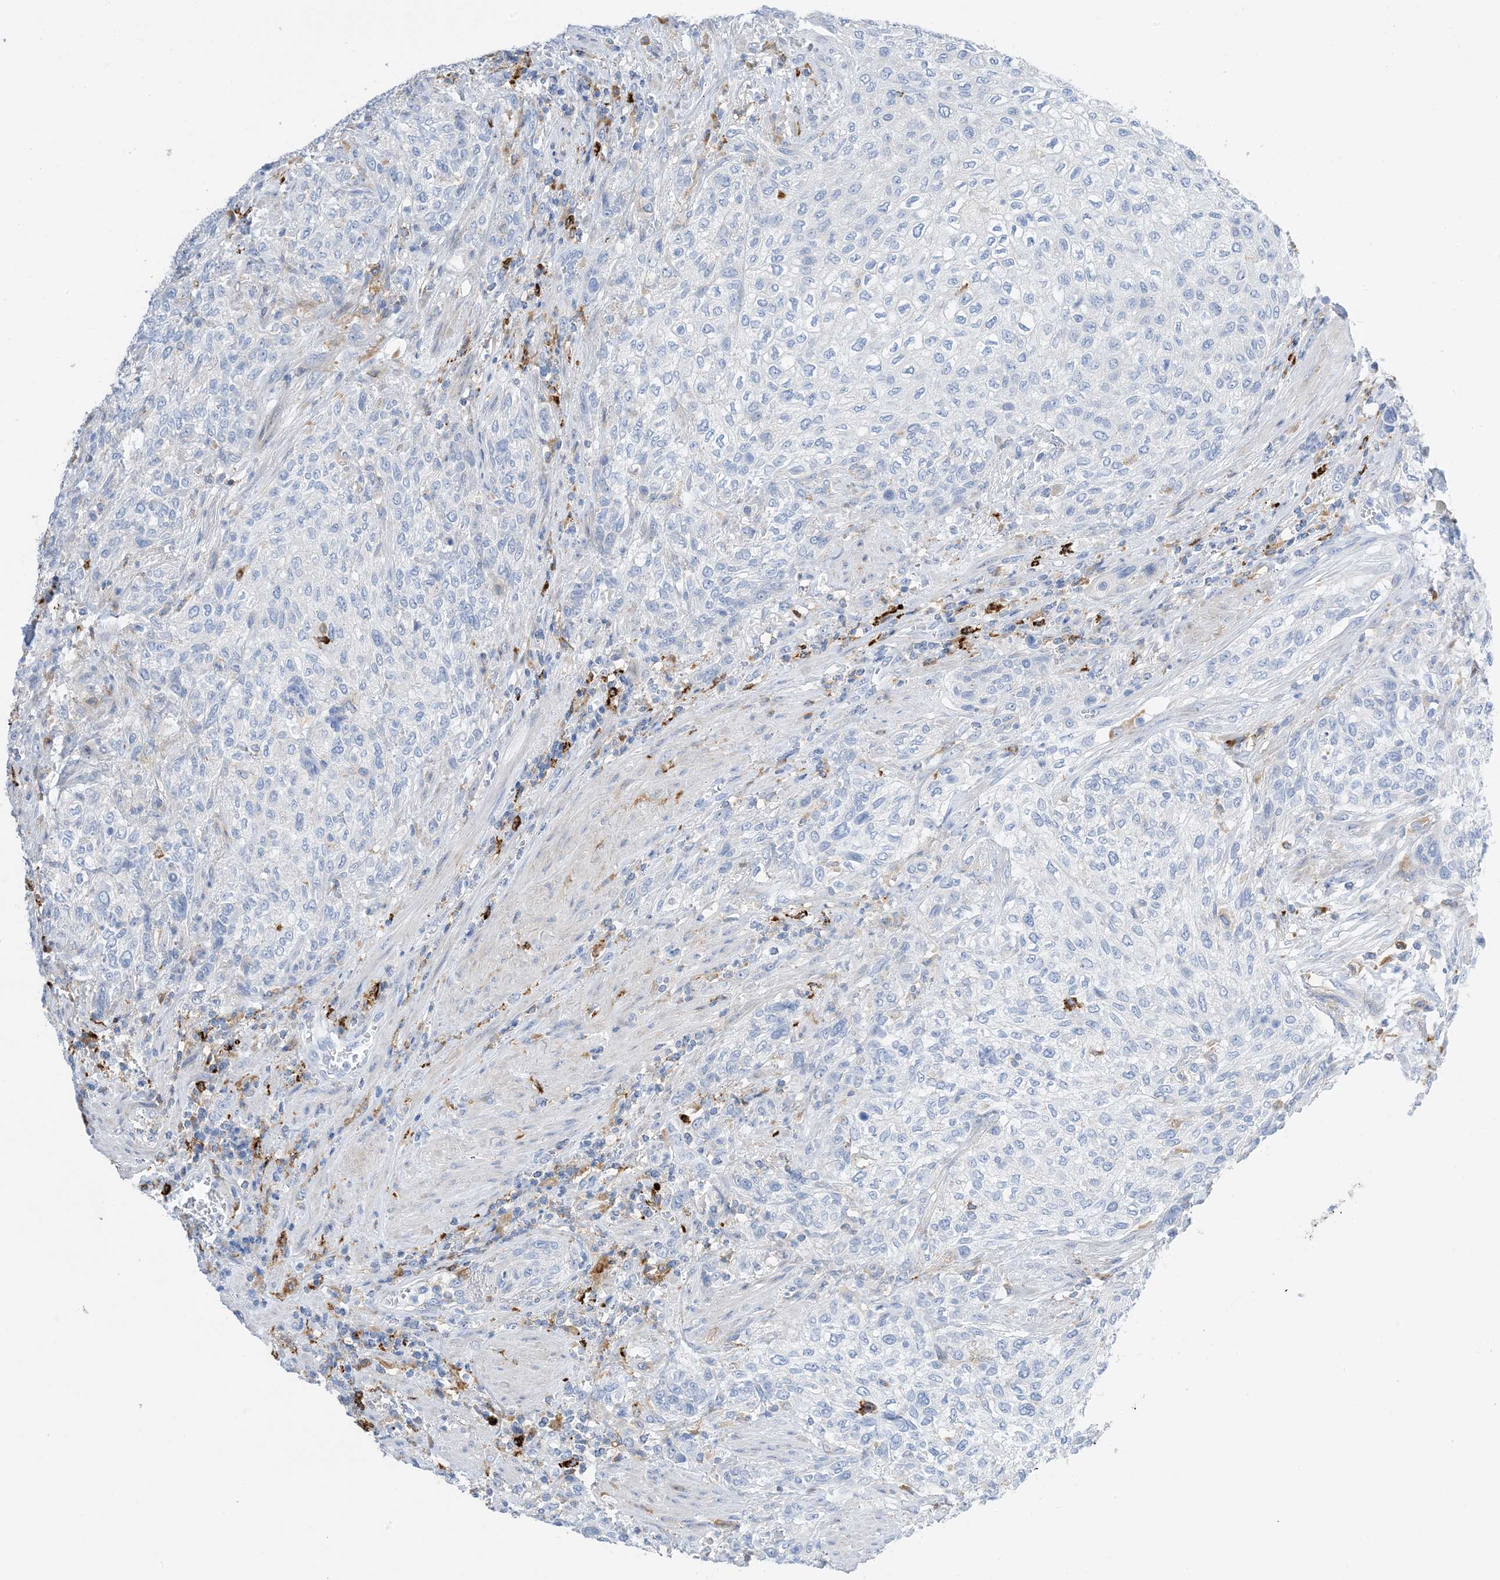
{"staining": {"intensity": "negative", "quantity": "none", "location": "none"}, "tissue": "urothelial cancer", "cell_type": "Tumor cells", "image_type": "cancer", "snomed": [{"axis": "morphology", "description": "Urothelial carcinoma, High grade"}, {"axis": "topography", "description": "Urinary bladder"}], "caption": "This is a histopathology image of IHC staining of urothelial cancer, which shows no staining in tumor cells.", "gene": "DPH3", "patient": {"sex": "male", "age": 35}}